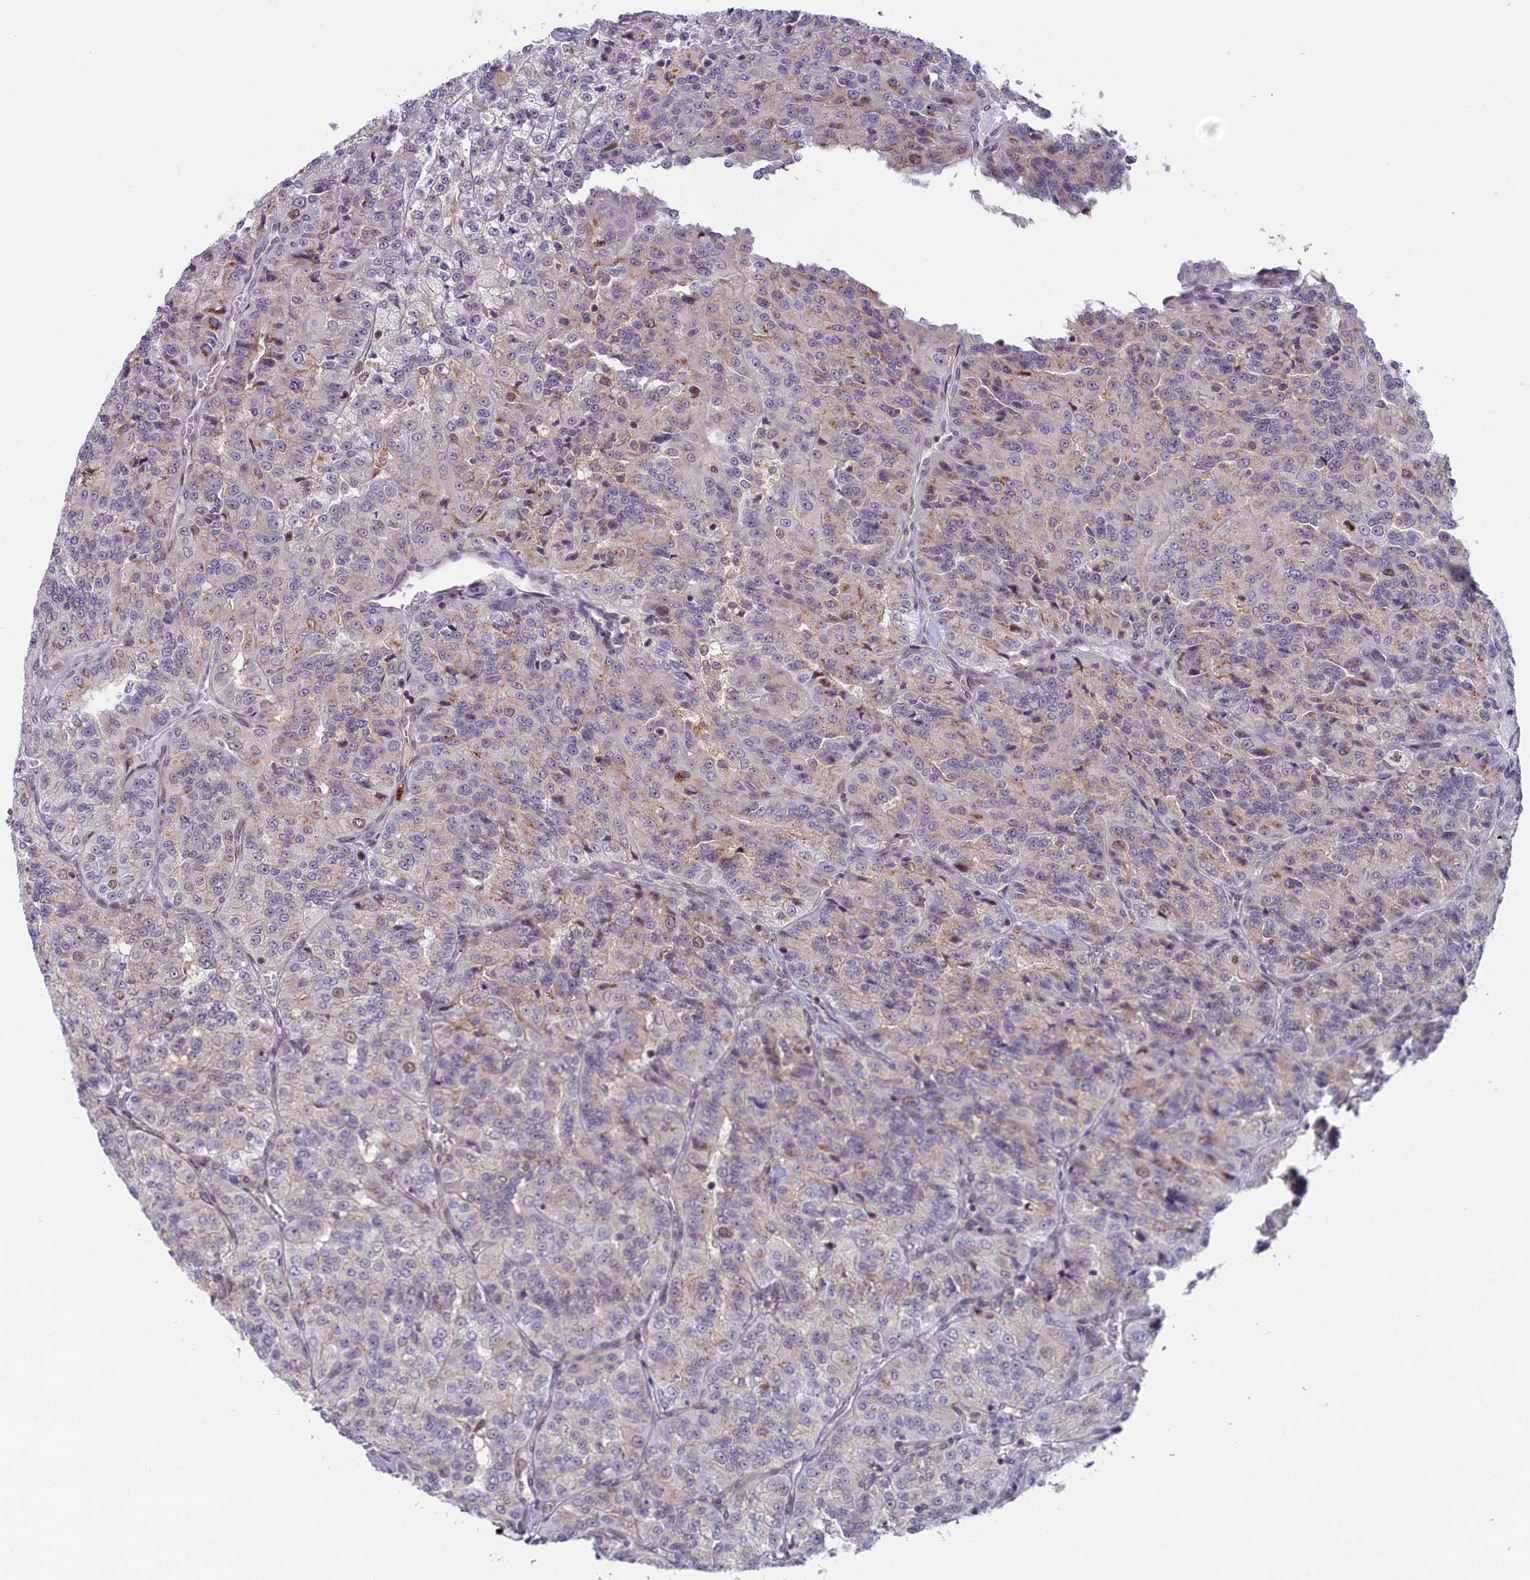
{"staining": {"intensity": "weak", "quantity": "<25%", "location": "nuclear"}, "tissue": "renal cancer", "cell_type": "Tumor cells", "image_type": "cancer", "snomed": [{"axis": "morphology", "description": "Adenocarcinoma, NOS"}, {"axis": "topography", "description": "Kidney"}], "caption": "DAB (3,3'-diaminobenzidine) immunohistochemical staining of human adenocarcinoma (renal) demonstrates no significant staining in tumor cells.", "gene": "FCHO1", "patient": {"sex": "female", "age": 63}}